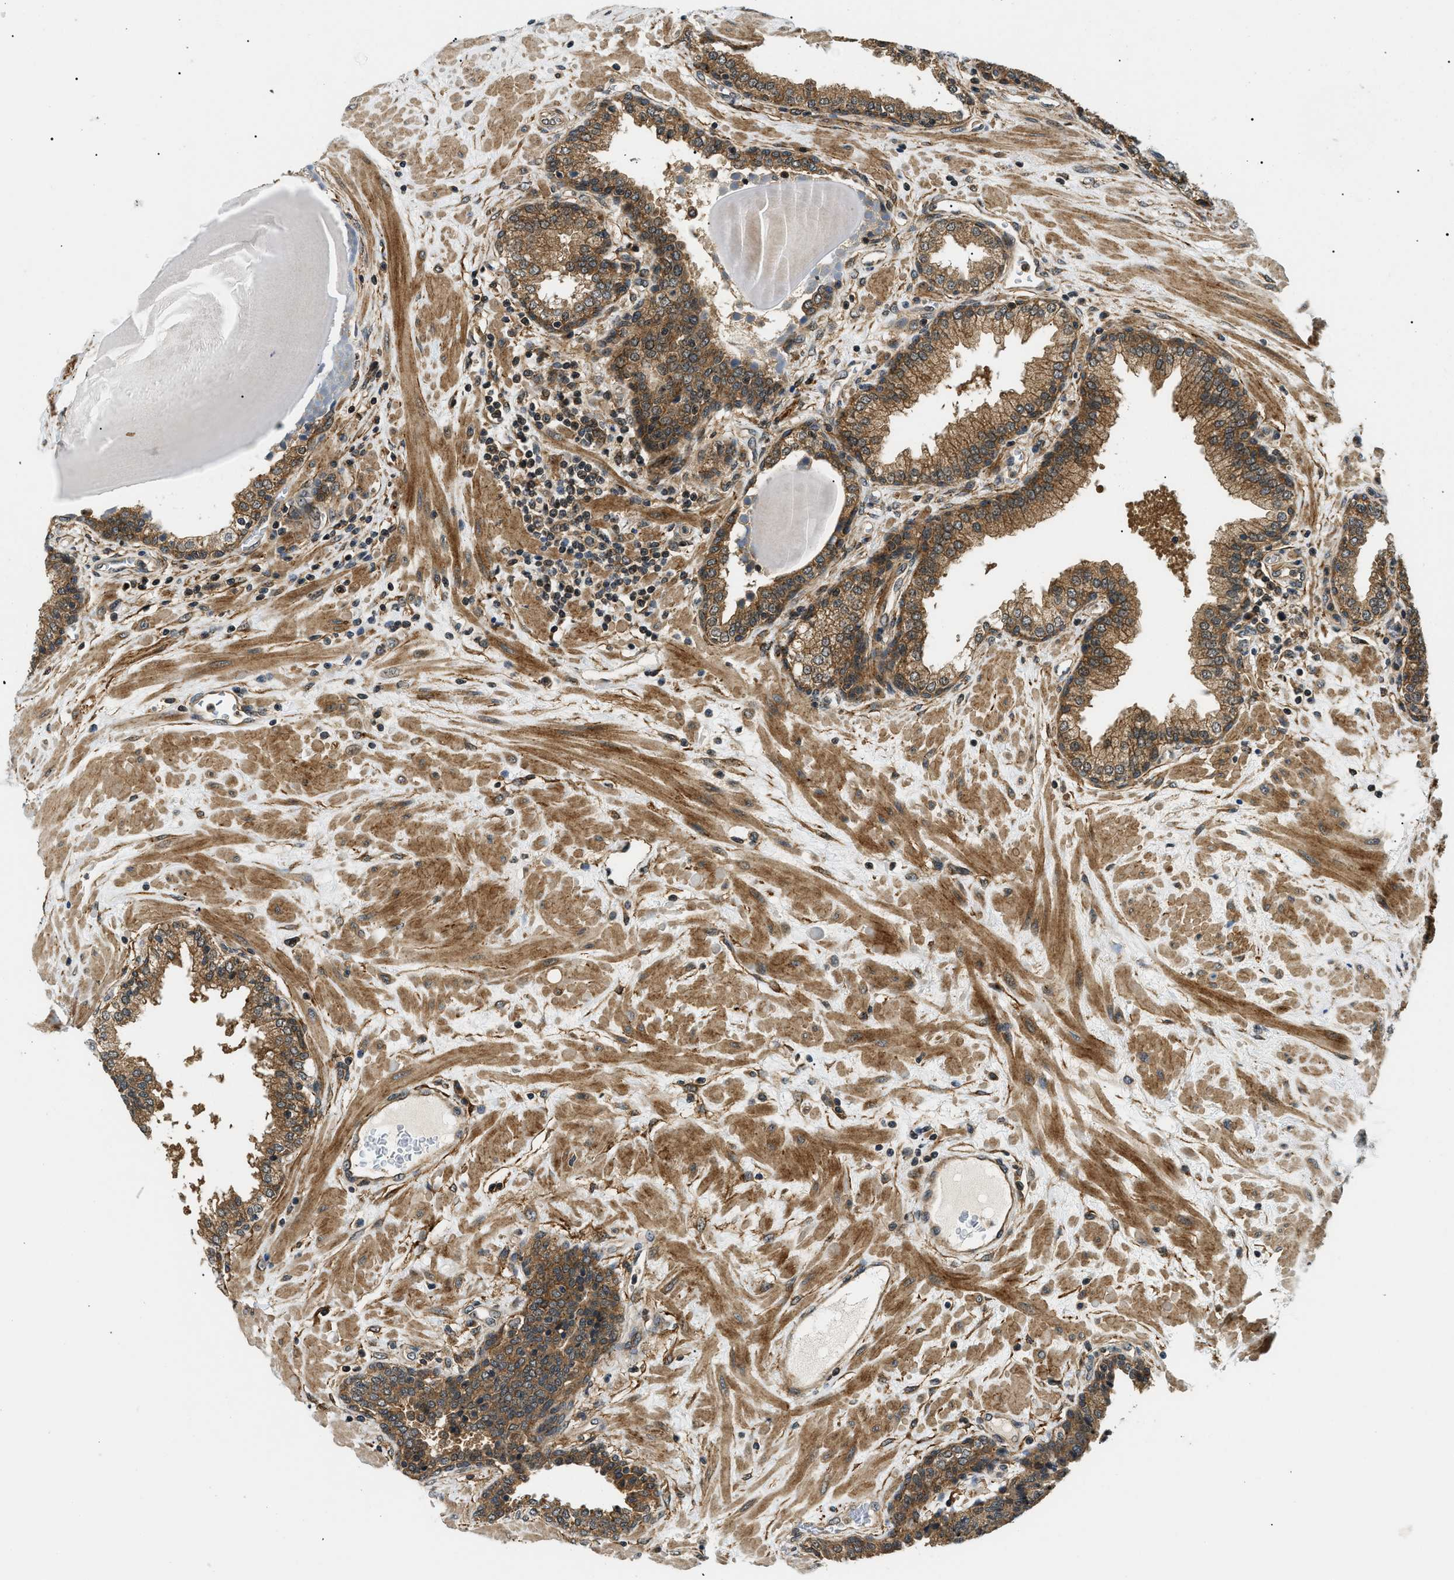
{"staining": {"intensity": "moderate", "quantity": ">75%", "location": "cytoplasmic/membranous"}, "tissue": "prostate", "cell_type": "Glandular cells", "image_type": "normal", "snomed": [{"axis": "morphology", "description": "Normal tissue, NOS"}, {"axis": "topography", "description": "Prostate"}], "caption": "The immunohistochemical stain highlights moderate cytoplasmic/membranous positivity in glandular cells of benign prostate. (DAB (3,3'-diaminobenzidine) IHC, brown staining for protein, blue staining for nuclei).", "gene": "ATP6AP1", "patient": {"sex": "male", "age": 51}}